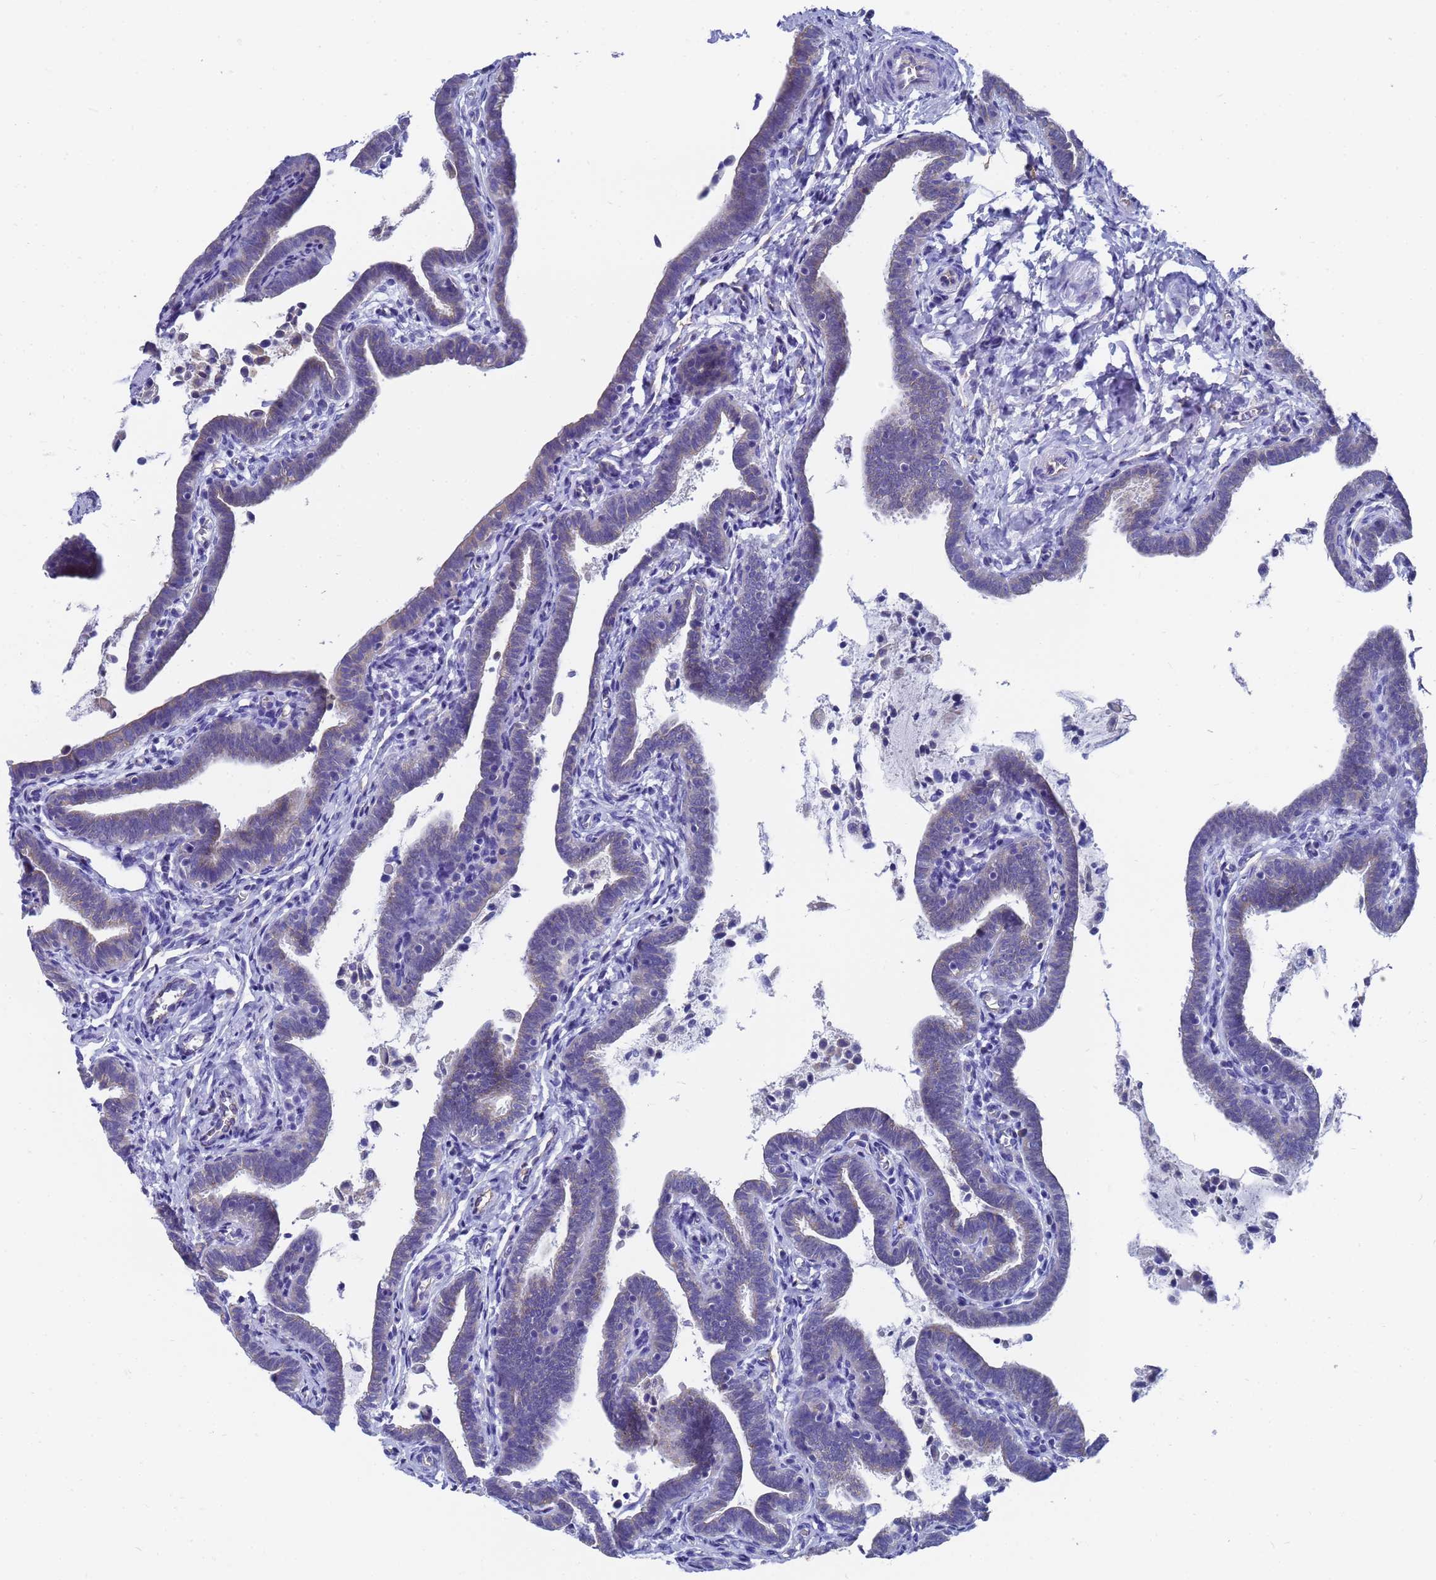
{"staining": {"intensity": "moderate", "quantity": "25%-75%", "location": "cytoplasmic/membranous"}, "tissue": "fallopian tube", "cell_type": "Glandular cells", "image_type": "normal", "snomed": [{"axis": "morphology", "description": "Normal tissue, NOS"}, {"axis": "topography", "description": "Fallopian tube"}], "caption": "Immunohistochemistry micrograph of benign fallopian tube: human fallopian tube stained using immunohistochemistry shows medium levels of moderate protein expression localized specifically in the cytoplasmic/membranous of glandular cells, appearing as a cytoplasmic/membranous brown color.", "gene": "TM4SF4", "patient": {"sex": "female", "age": 36}}